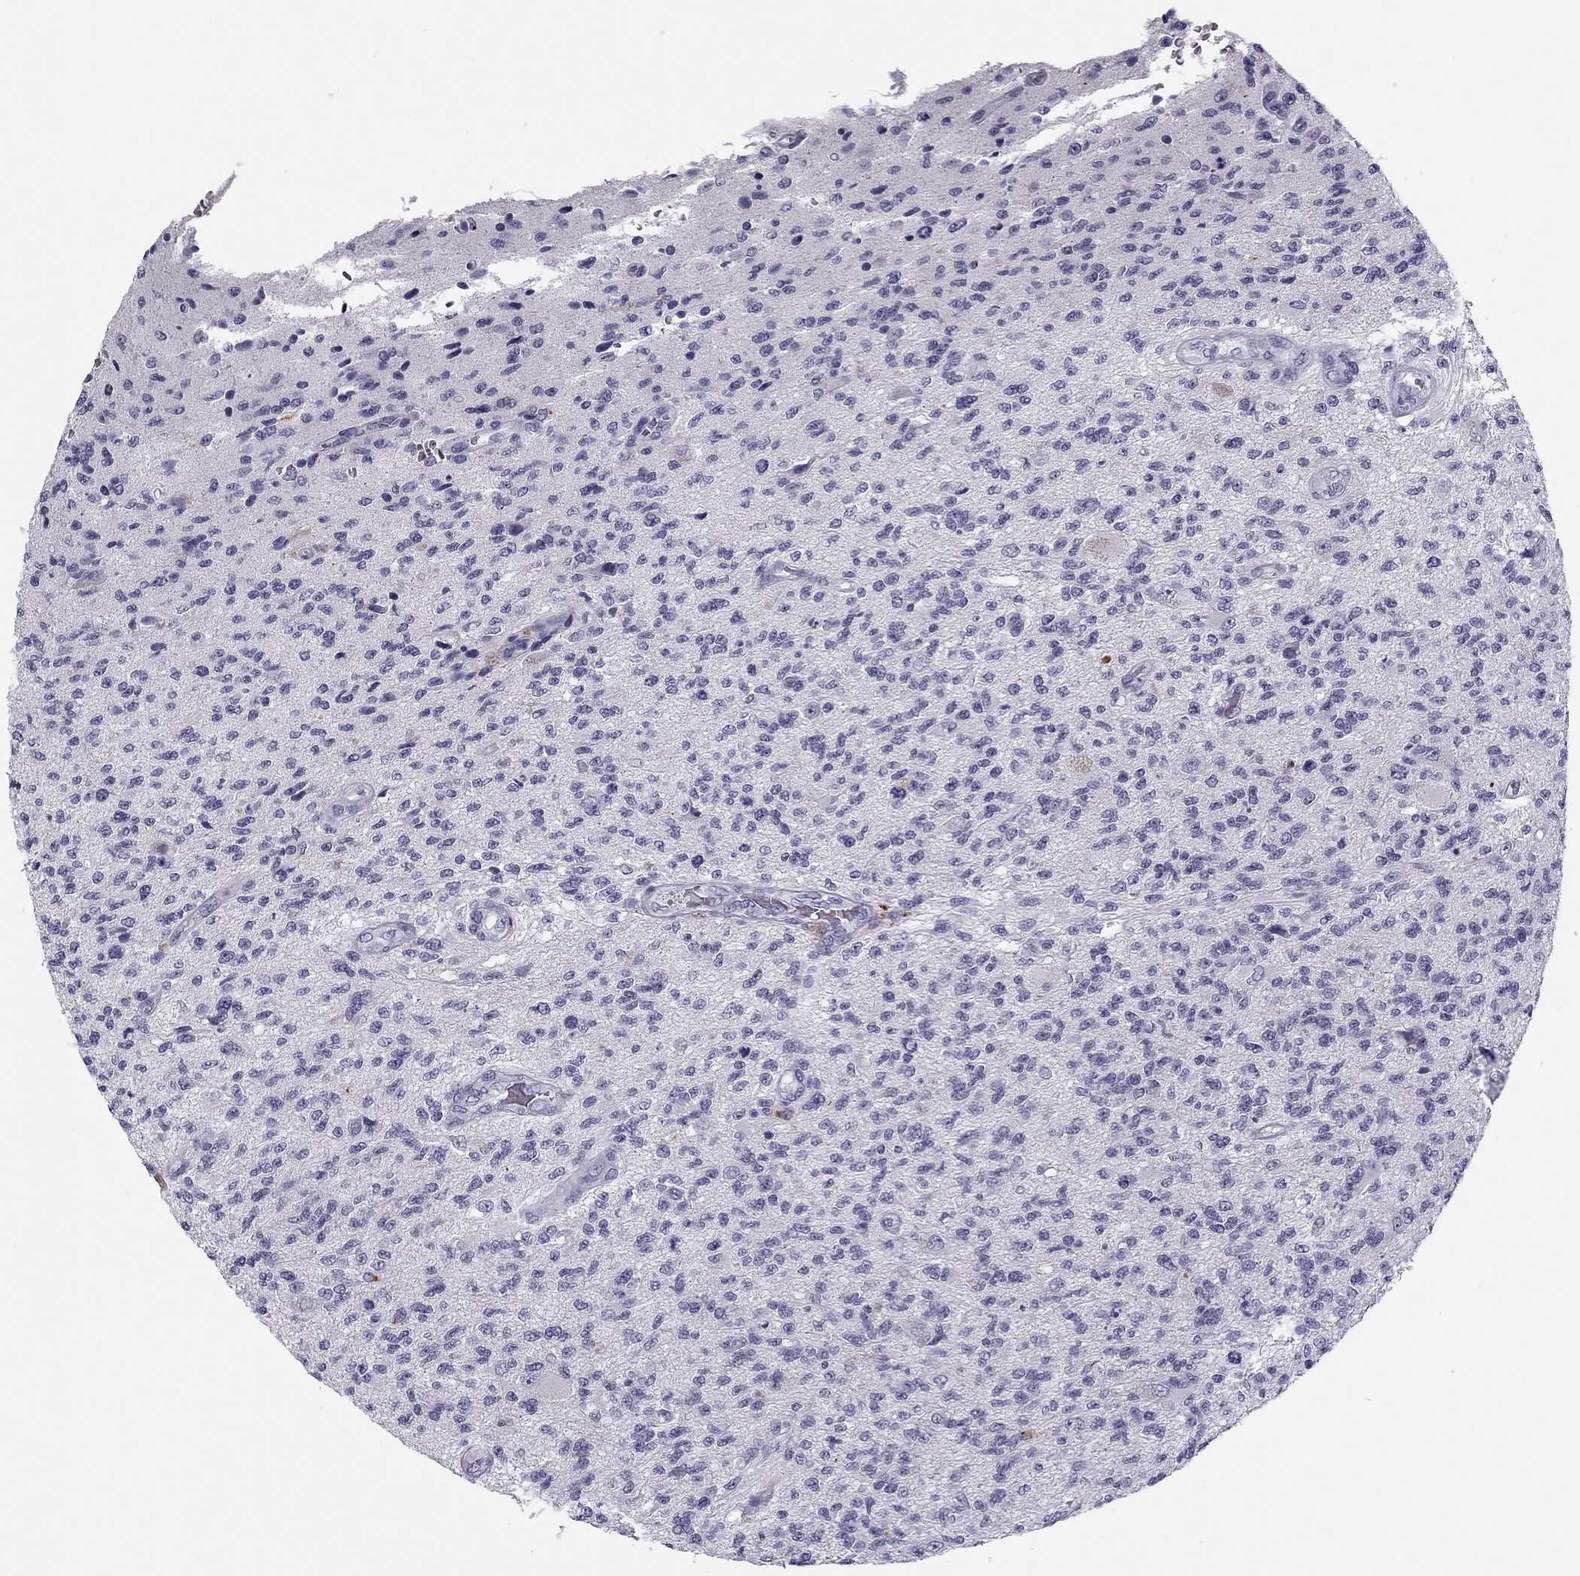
{"staining": {"intensity": "negative", "quantity": "none", "location": "none"}, "tissue": "glioma", "cell_type": "Tumor cells", "image_type": "cancer", "snomed": [{"axis": "morphology", "description": "Glioma, malignant, High grade"}, {"axis": "topography", "description": "Brain"}], "caption": "A micrograph of human glioma is negative for staining in tumor cells.", "gene": "MC5R", "patient": {"sex": "male", "age": 56}}